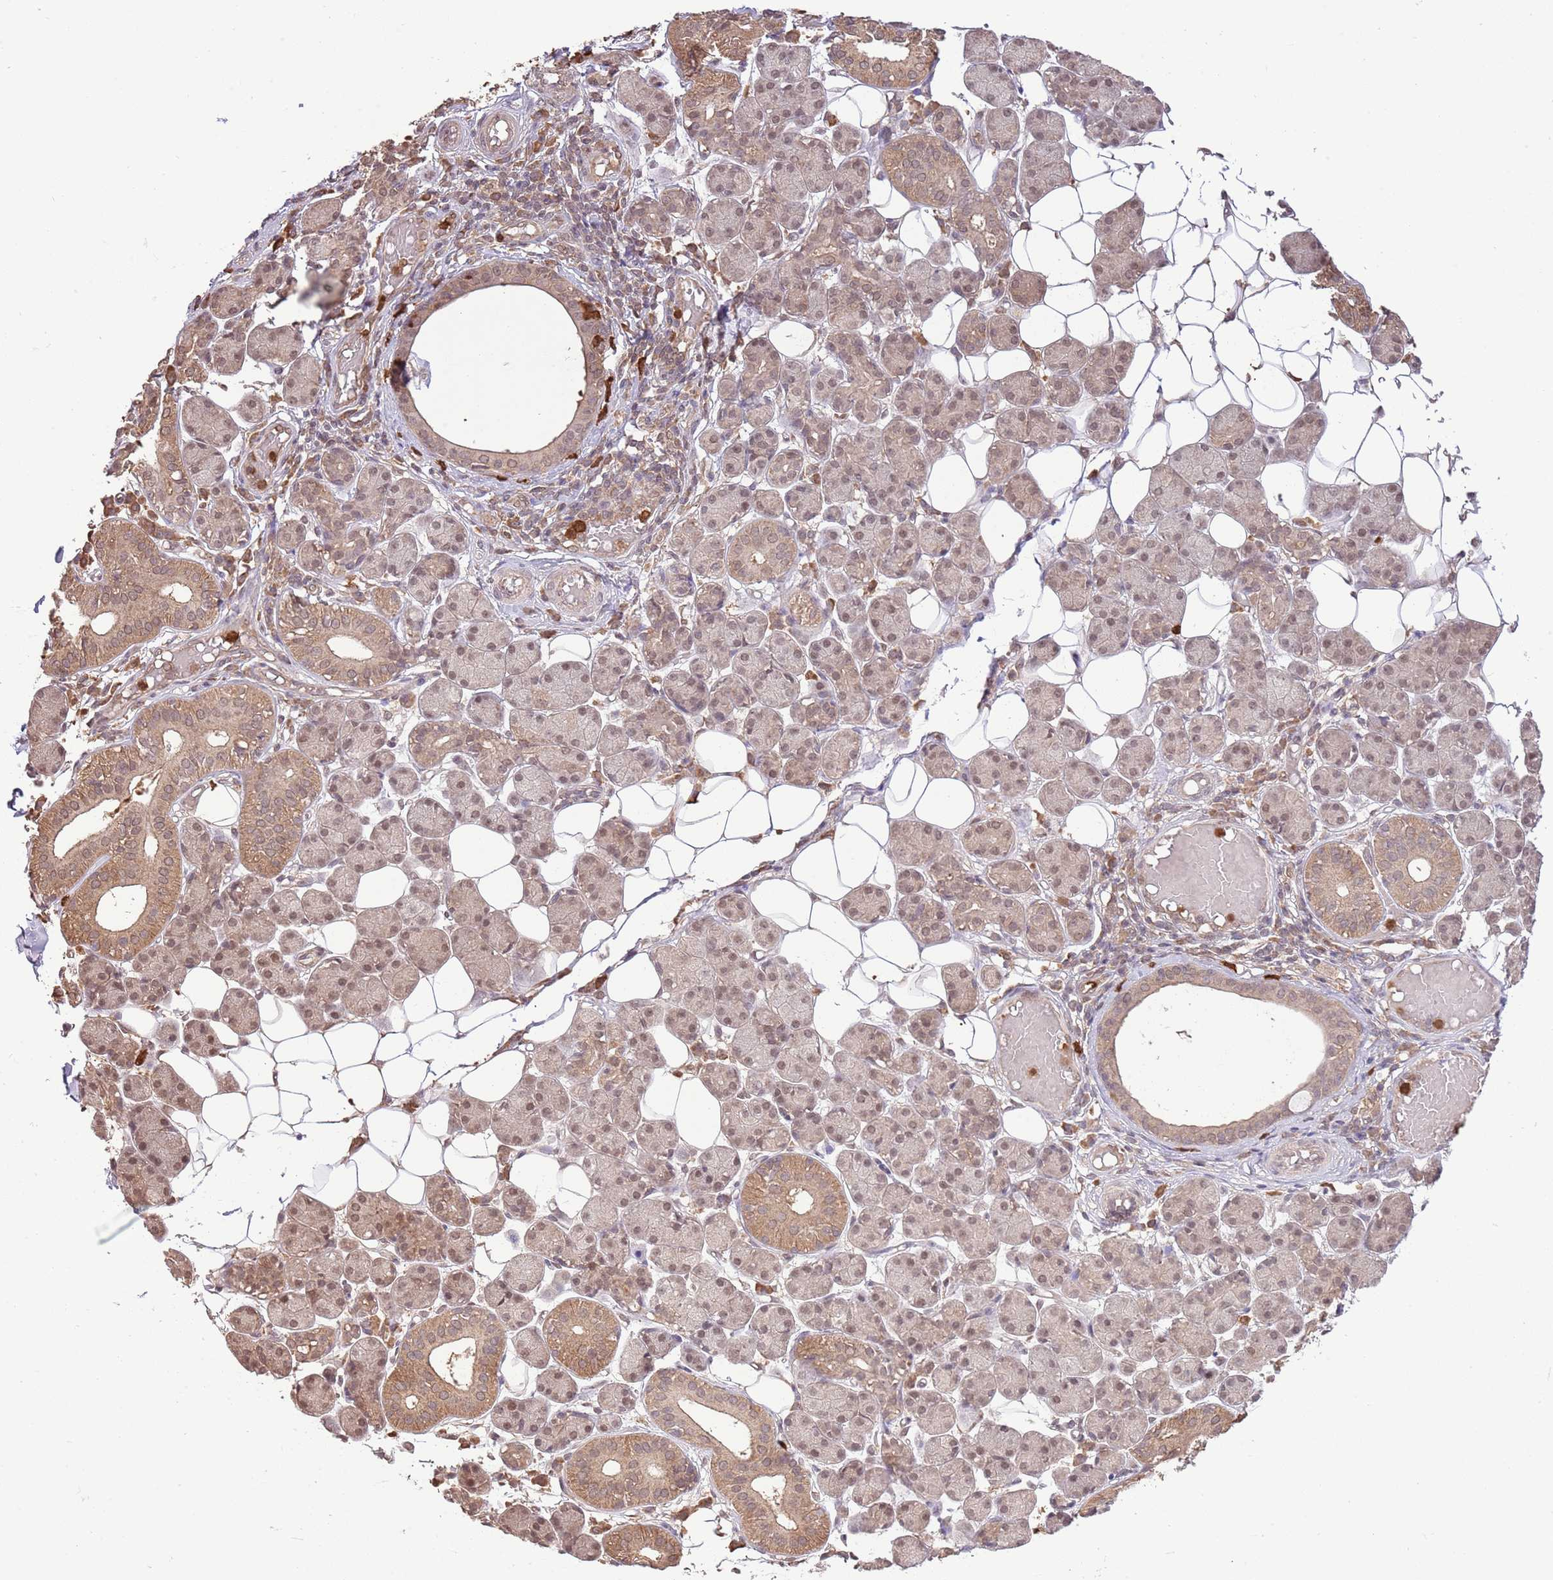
{"staining": {"intensity": "moderate", "quantity": ">75%", "location": "cytoplasmic/membranous,nuclear"}, "tissue": "salivary gland", "cell_type": "Glandular cells", "image_type": "normal", "snomed": [{"axis": "morphology", "description": "Normal tissue, NOS"}, {"axis": "topography", "description": "Salivary gland"}], "caption": "Moderate cytoplasmic/membranous,nuclear protein staining is present in about >75% of glandular cells in salivary gland. The staining is performed using DAB brown chromogen to label protein expression. The nuclei are counter-stained blue using hematoxylin.", "gene": "AMIGO1", "patient": {"sex": "female", "age": 33}}